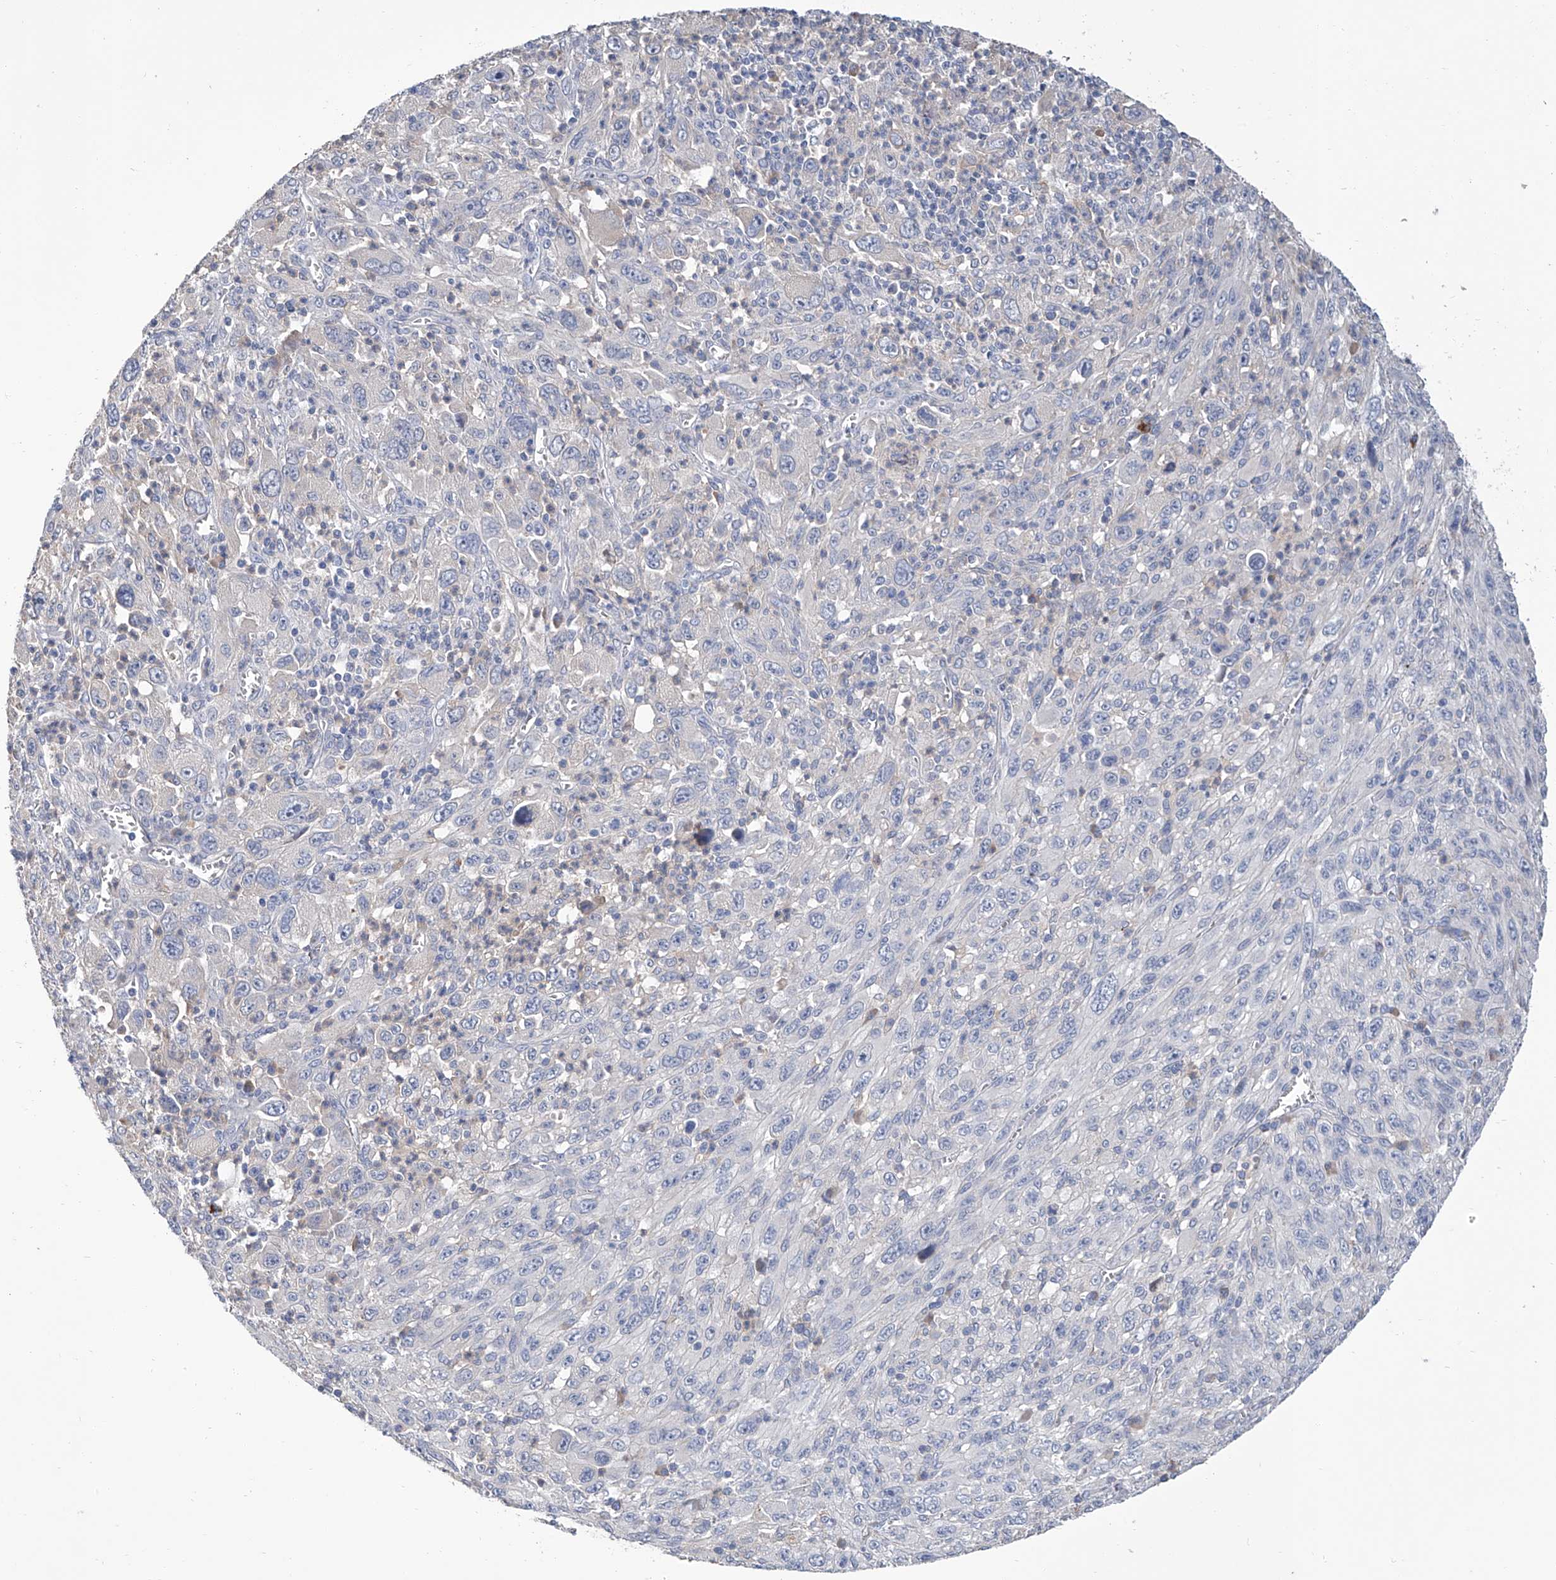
{"staining": {"intensity": "negative", "quantity": "none", "location": "none"}, "tissue": "melanoma", "cell_type": "Tumor cells", "image_type": "cancer", "snomed": [{"axis": "morphology", "description": "Malignant melanoma, Metastatic site"}, {"axis": "topography", "description": "Skin"}], "caption": "Histopathology image shows no significant protein positivity in tumor cells of malignant melanoma (metastatic site).", "gene": "GPT", "patient": {"sex": "female", "age": 56}}